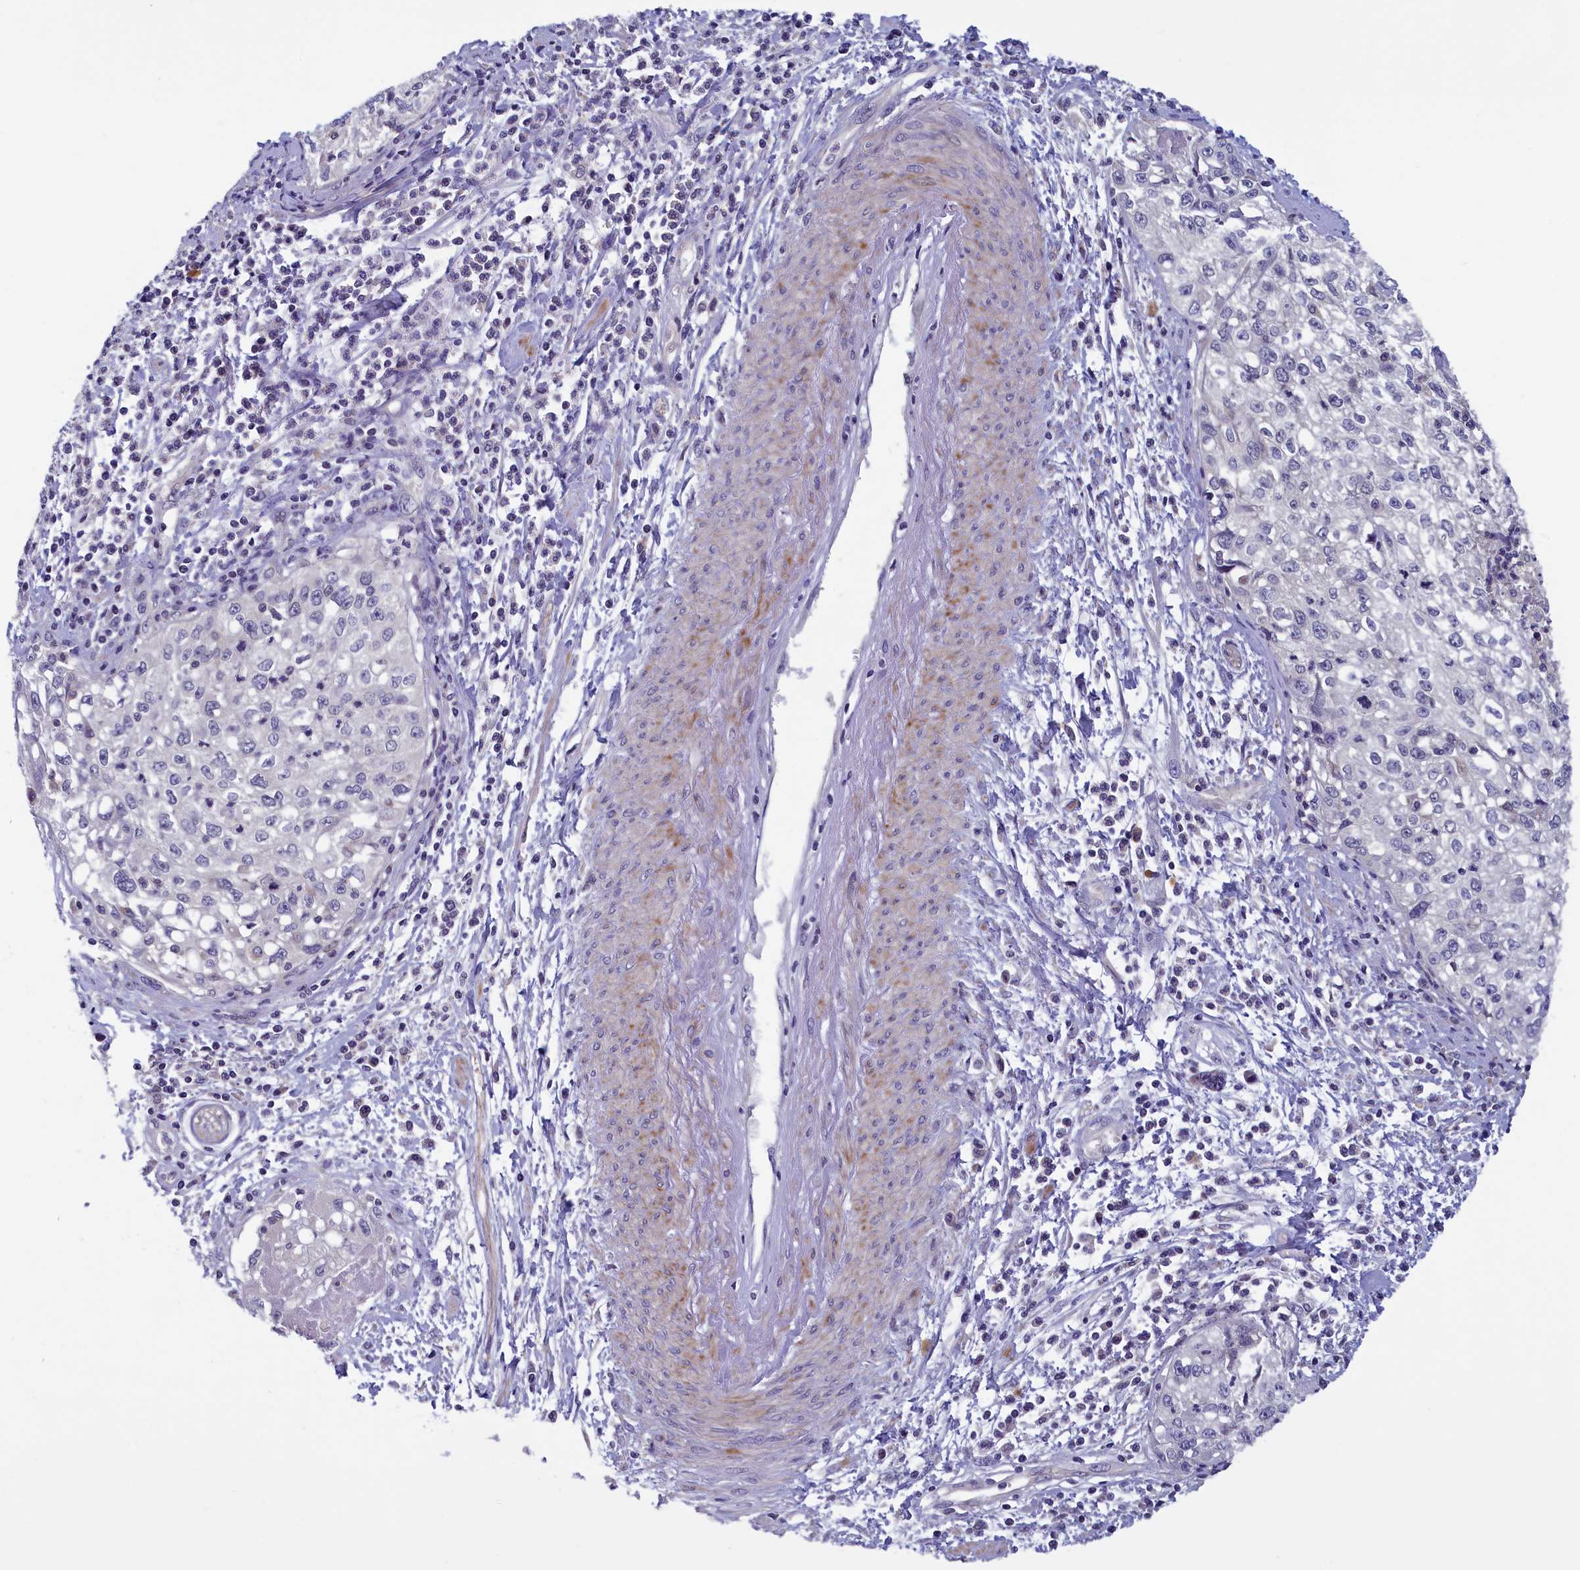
{"staining": {"intensity": "negative", "quantity": "none", "location": "none"}, "tissue": "cervical cancer", "cell_type": "Tumor cells", "image_type": "cancer", "snomed": [{"axis": "morphology", "description": "Squamous cell carcinoma, NOS"}, {"axis": "topography", "description": "Cervix"}], "caption": "This is an immunohistochemistry image of human cervical cancer. There is no expression in tumor cells.", "gene": "NUBP1", "patient": {"sex": "female", "age": 57}}